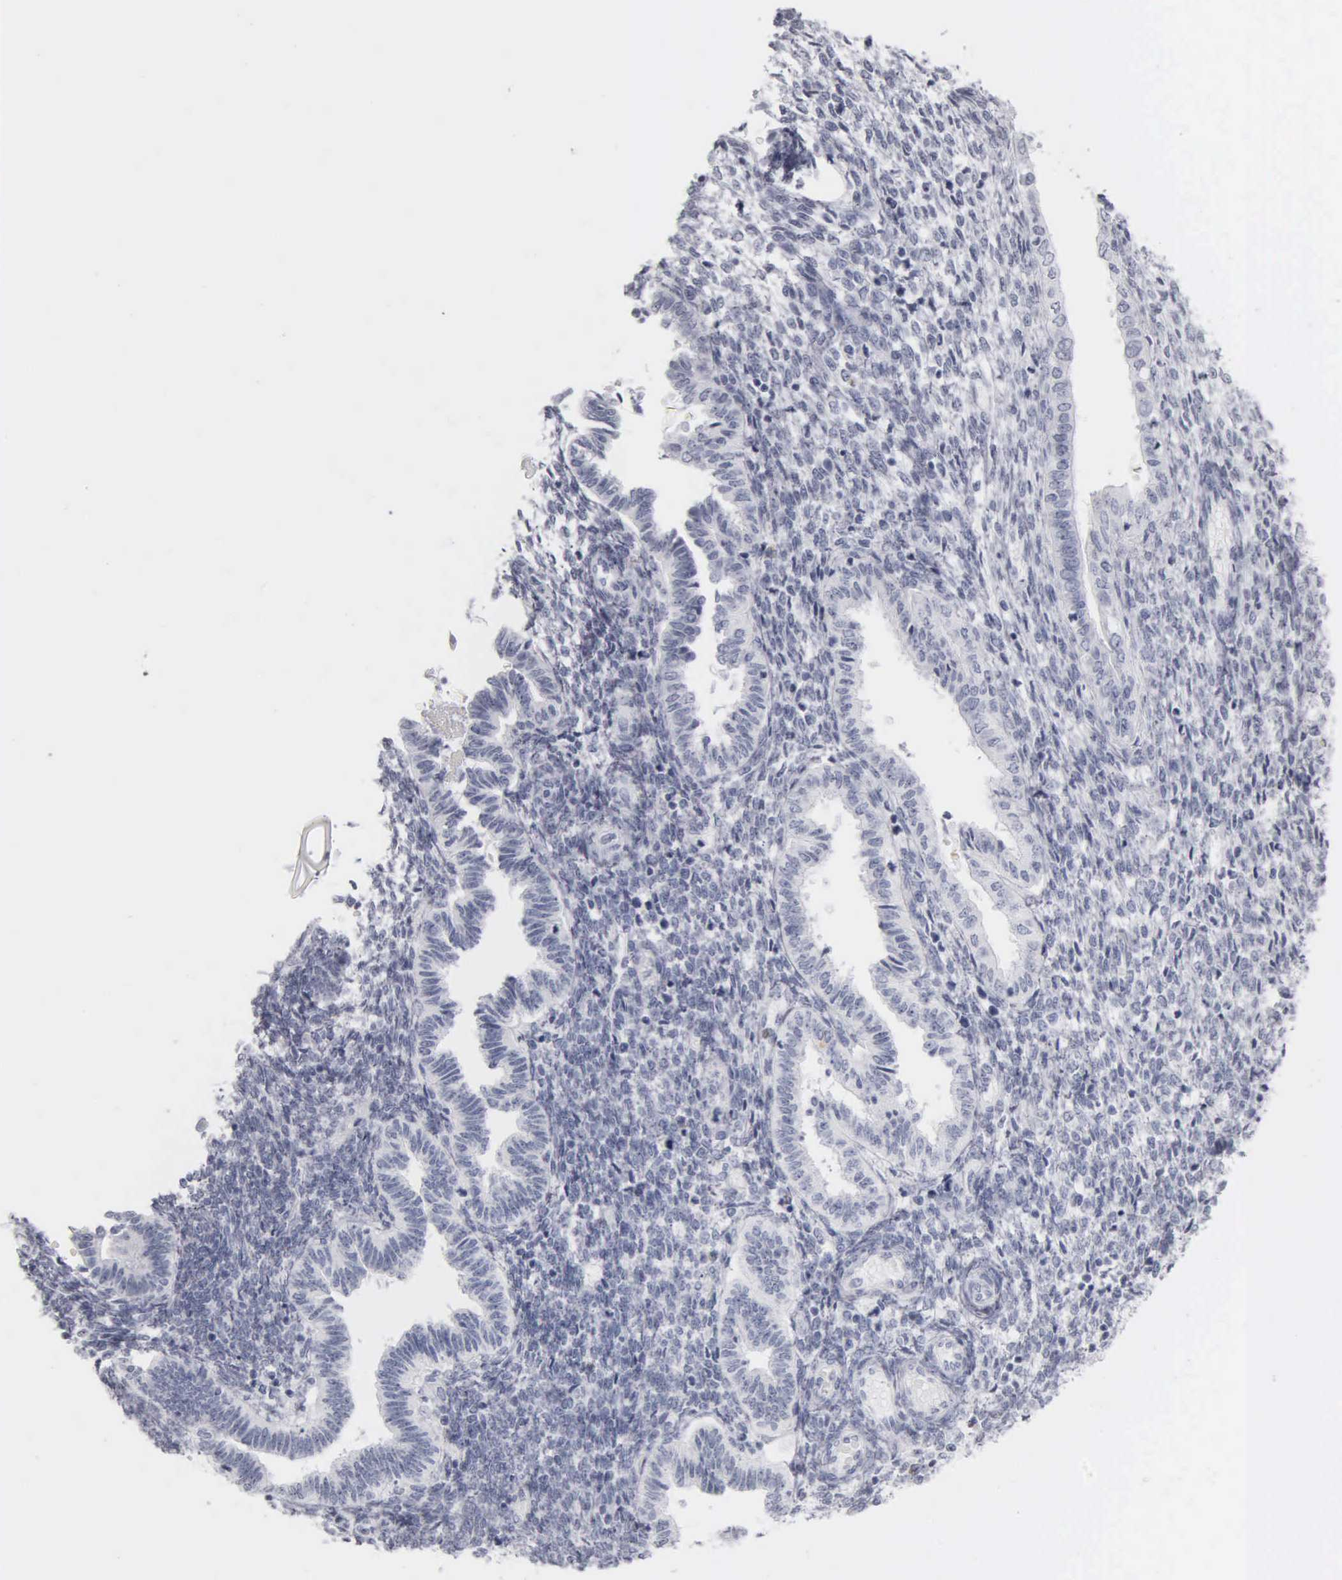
{"staining": {"intensity": "negative", "quantity": "none", "location": "none"}, "tissue": "endometrium", "cell_type": "Cells in endometrial stroma", "image_type": "normal", "snomed": [{"axis": "morphology", "description": "Normal tissue, NOS"}, {"axis": "topography", "description": "Endometrium"}], "caption": "This is a histopathology image of immunohistochemistry staining of unremarkable endometrium, which shows no expression in cells in endometrial stroma. (Brightfield microscopy of DAB immunohistochemistry at high magnification).", "gene": "KRT20", "patient": {"sex": "female", "age": 36}}